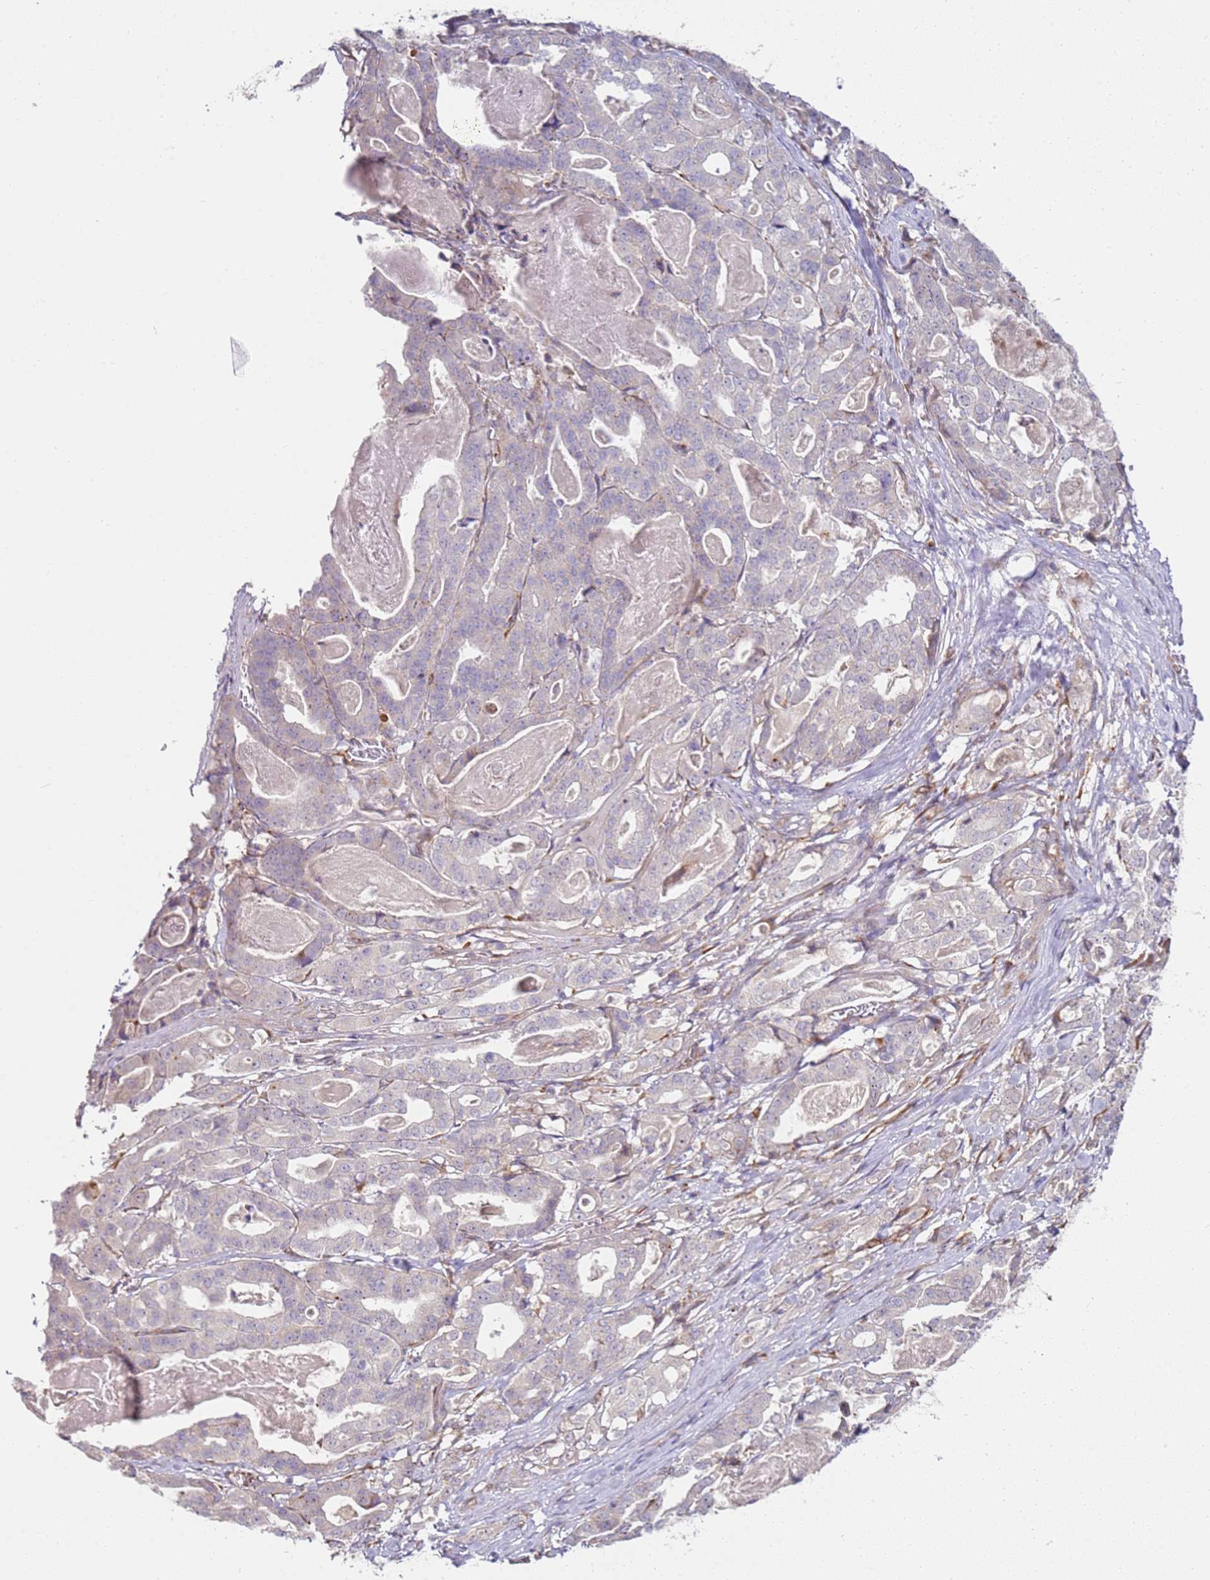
{"staining": {"intensity": "negative", "quantity": "none", "location": "none"}, "tissue": "stomach cancer", "cell_type": "Tumor cells", "image_type": "cancer", "snomed": [{"axis": "morphology", "description": "Adenocarcinoma, NOS"}, {"axis": "topography", "description": "Stomach"}], "caption": "Tumor cells show no significant protein expression in stomach cancer. (Brightfield microscopy of DAB immunohistochemistry (IHC) at high magnification).", "gene": "GRAP", "patient": {"sex": "male", "age": 48}}